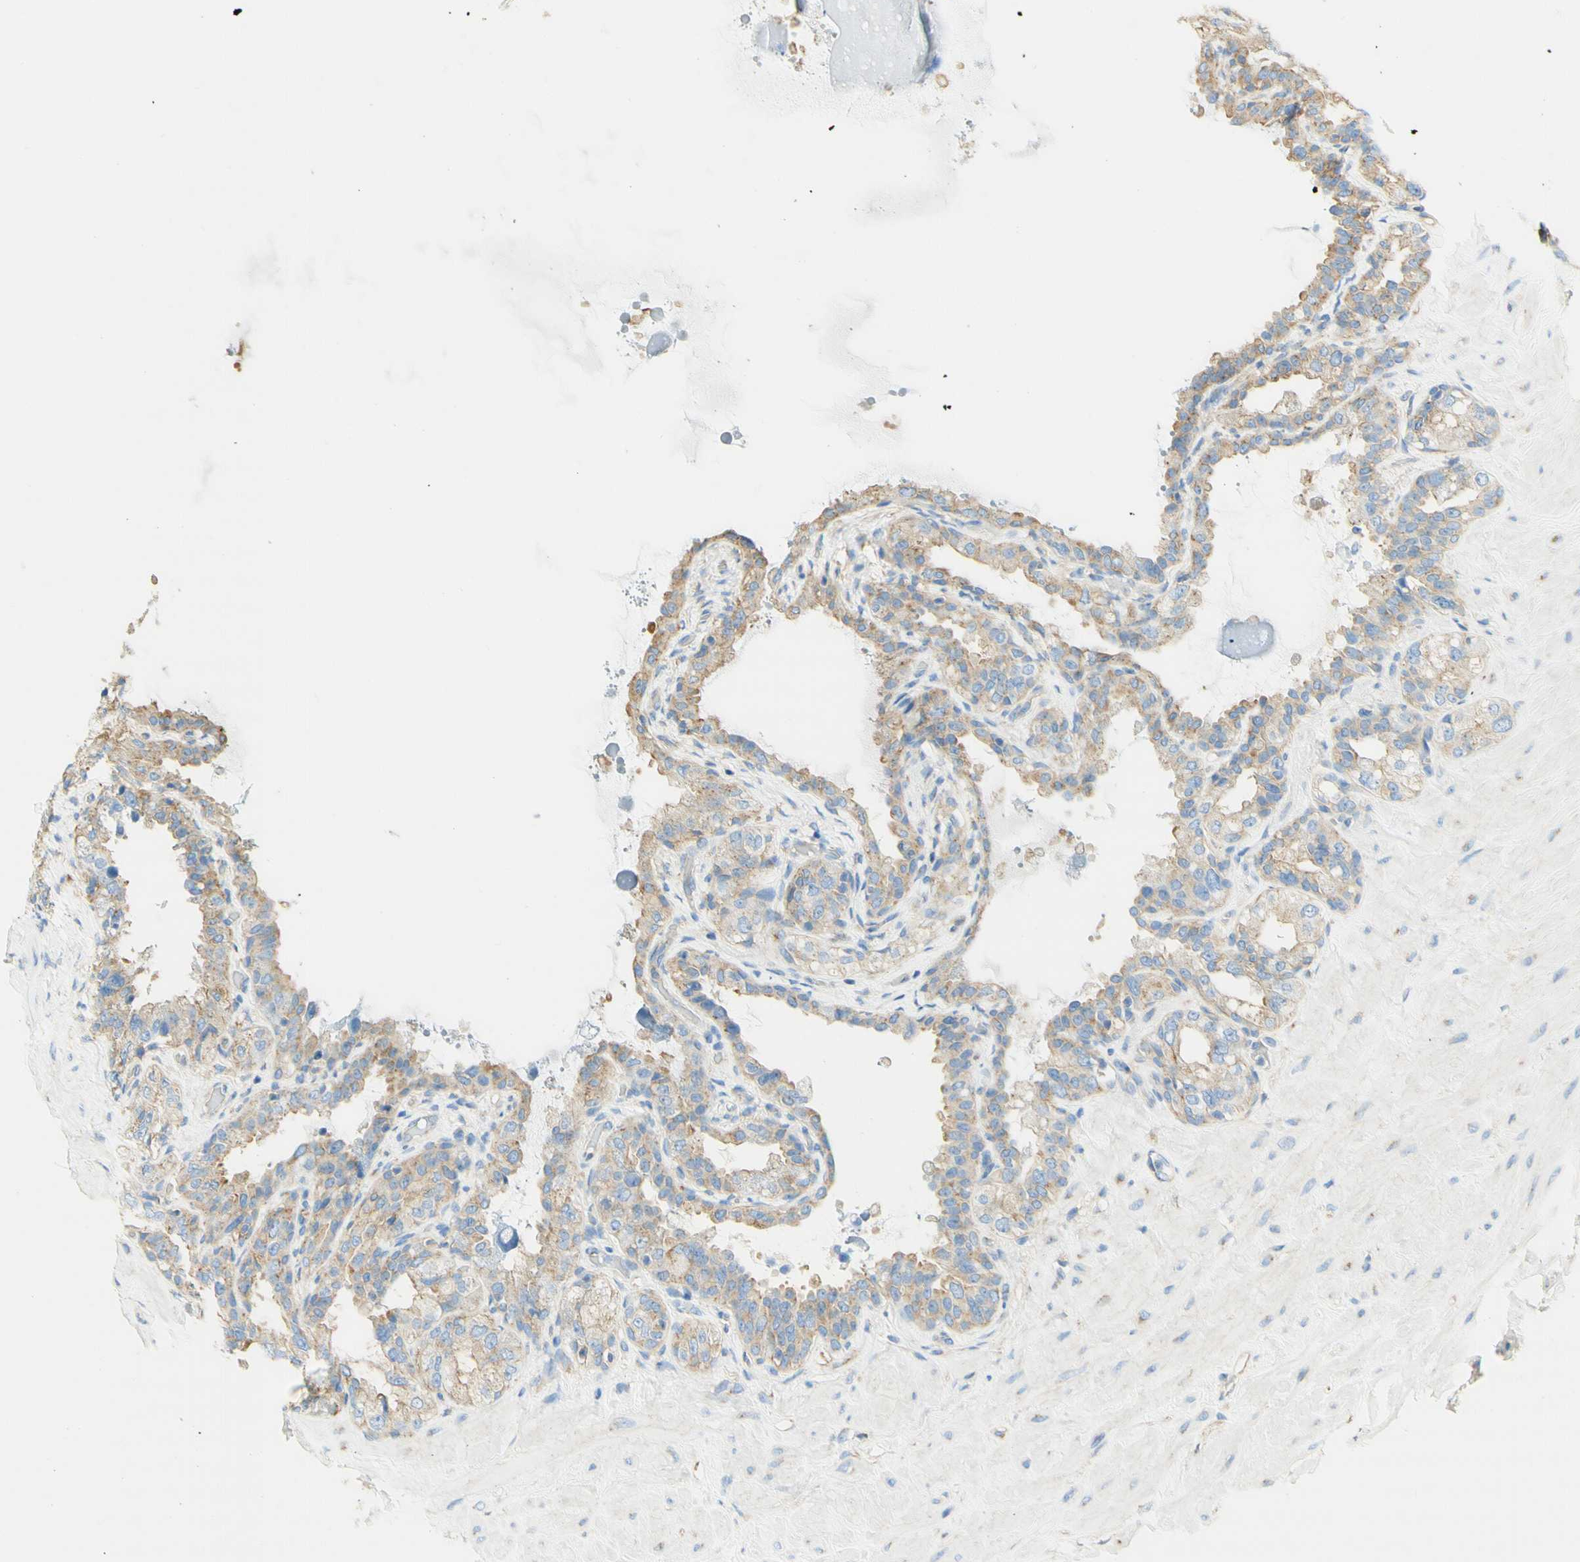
{"staining": {"intensity": "weak", "quantity": ">75%", "location": "cytoplasmic/membranous"}, "tissue": "seminal vesicle", "cell_type": "Glandular cells", "image_type": "normal", "snomed": [{"axis": "morphology", "description": "Normal tissue, NOS"}, {"axis": "topography", "description": "Seminal veicle"}], "caption": "This micrograph reveals IHC staining of normal human seminal vesicle, with low weak cytoplasmic/membranous expression in about >75% of glandular cells.", "gene": "CLTC", "patient": {"sex": "male", "age": 68}}